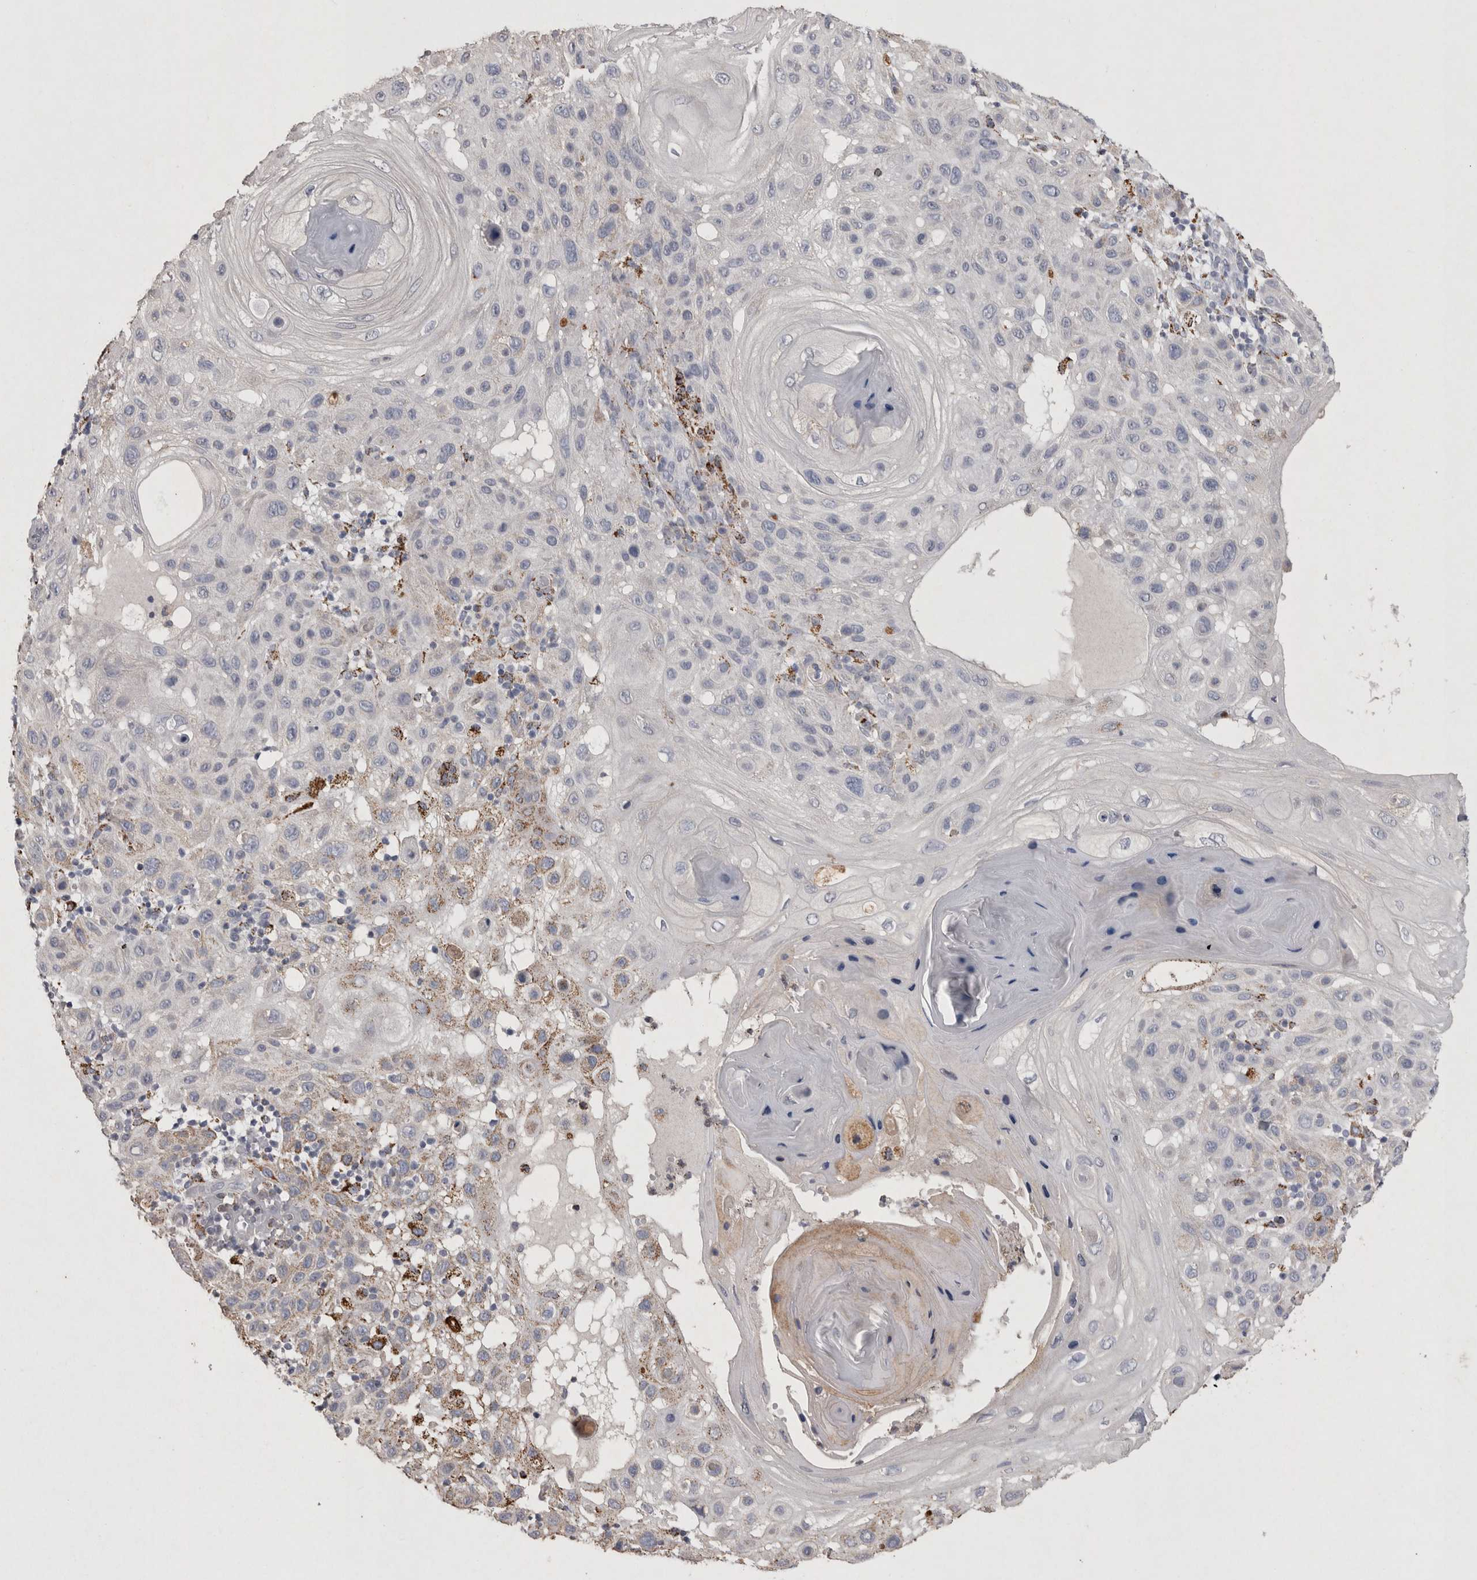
{"staining": {"intensity": "moderate", "quantity": "<25%", "location": "cytoplasmic/membranous"}, "tissue": "skin cancer", "cell_type": "Tumor cells", "image_type": "cancer", "snomed": [{"axis": "morphology", "description": "Normal tissue, NOS"}, {"axis": "morphology", "description": "Squamous cell carcinoma, NOS"}, {"axis": "topography", "description": "Skin"}], "caption": "Skin cancer (squamous cell carcinoma) was stained to show a protein in brown. There is low levels of moderate cytoplasmic/membranous positivity in approximately <25% of tumor cells.", "gene": "DKK3", "patient": {"sex": "female", "age": 96}}